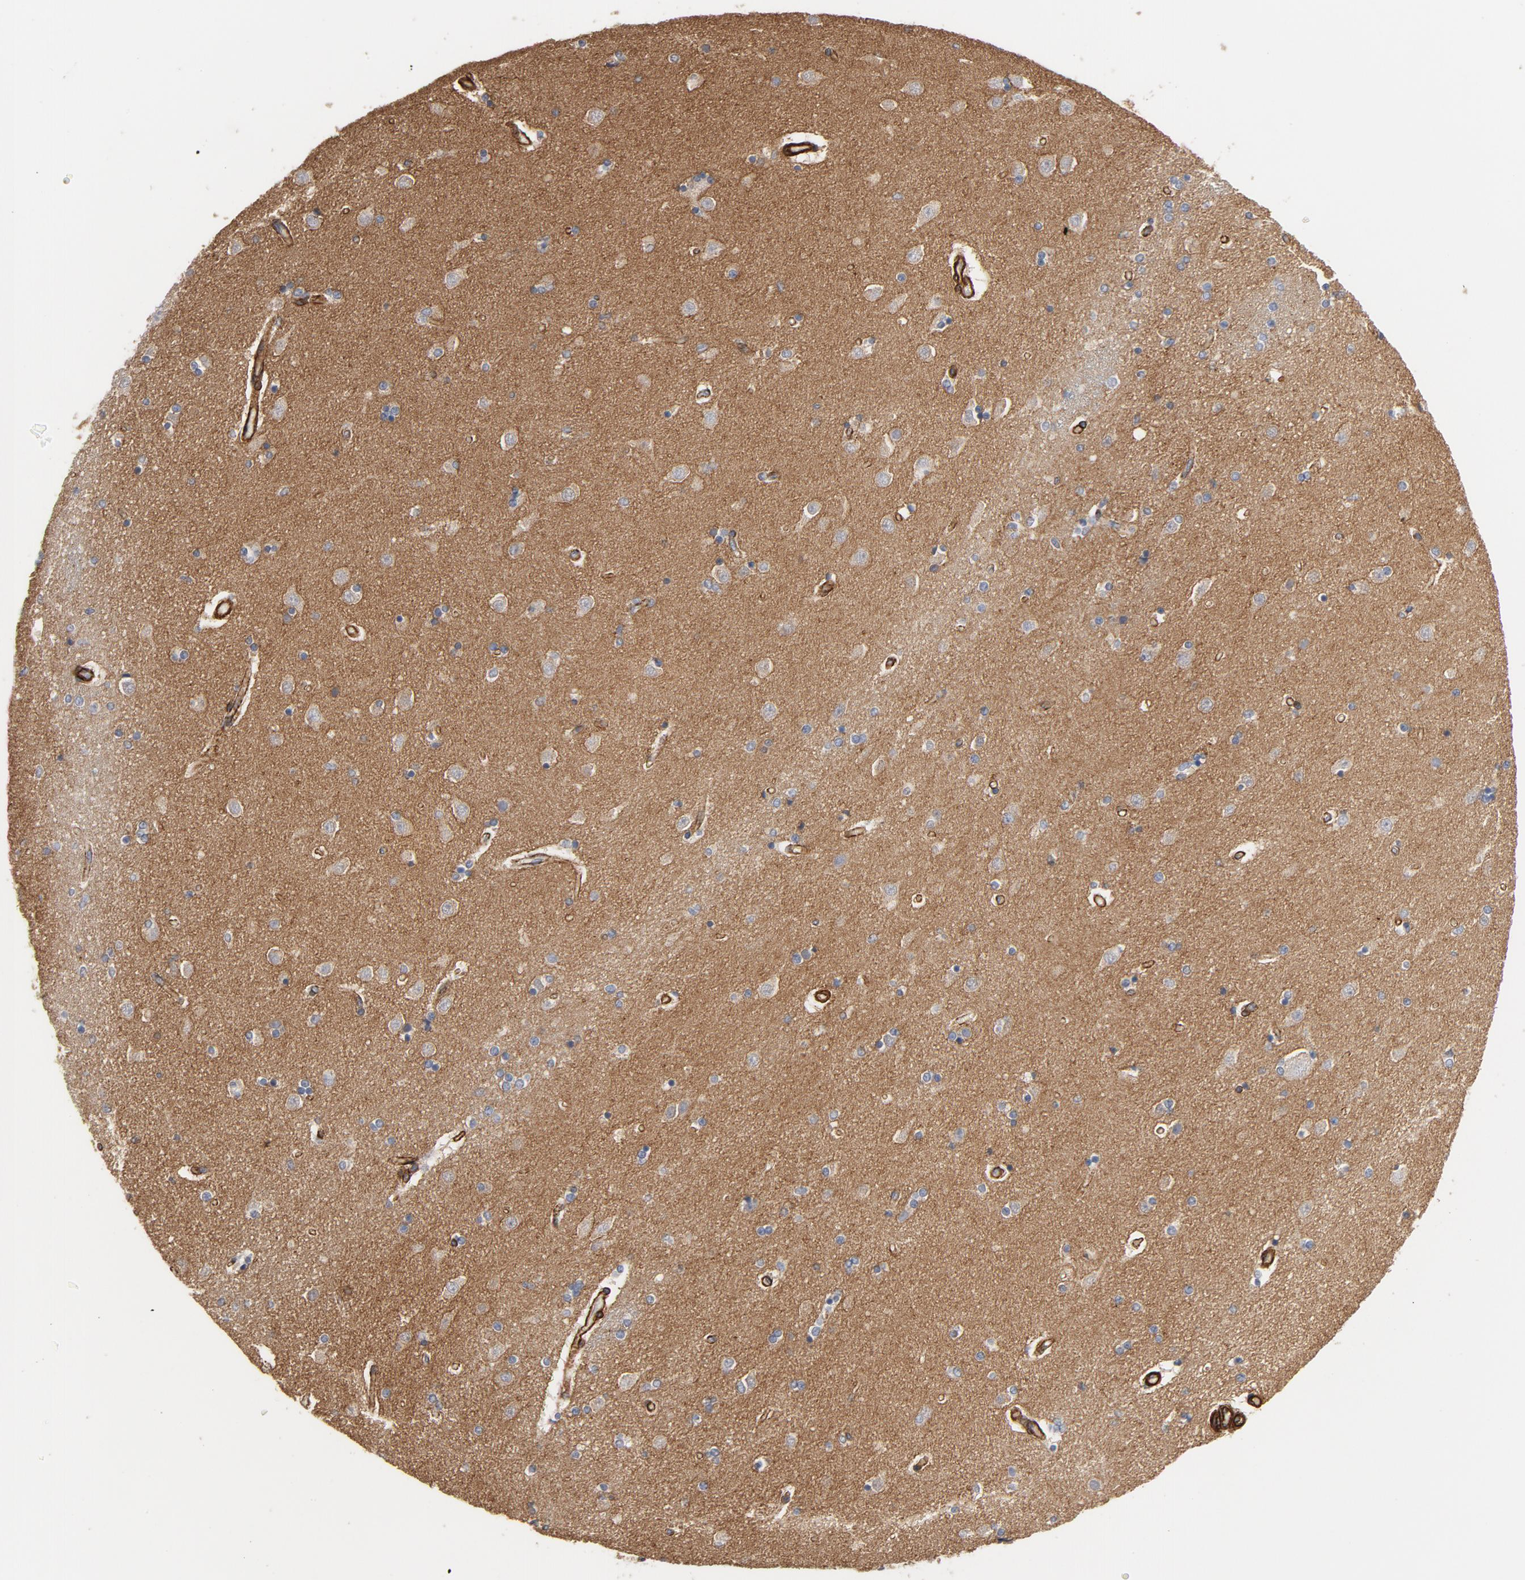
{"staining": {"intensity": "weak", "quantity": "25%-75%", "location": "cytoplasmic/membranous"}, "tissue": "caudate", "cell_type": "Glial cells", "image_type": "normal", "snomed": [{"axis": "morphology", "description": "Normal tissue, NOS"}, {"axis": "topography", "description": "Lateral ventricle wall"}], "caption": "Immunohistochemistry (IHC) of benign human caudate exhibits low levels of weak cytoplasmic/membranous positivity in approximately 25%-75% of glial cells.", "gene": "GNG2", "patient": {"sex": "female", "age": 54}}